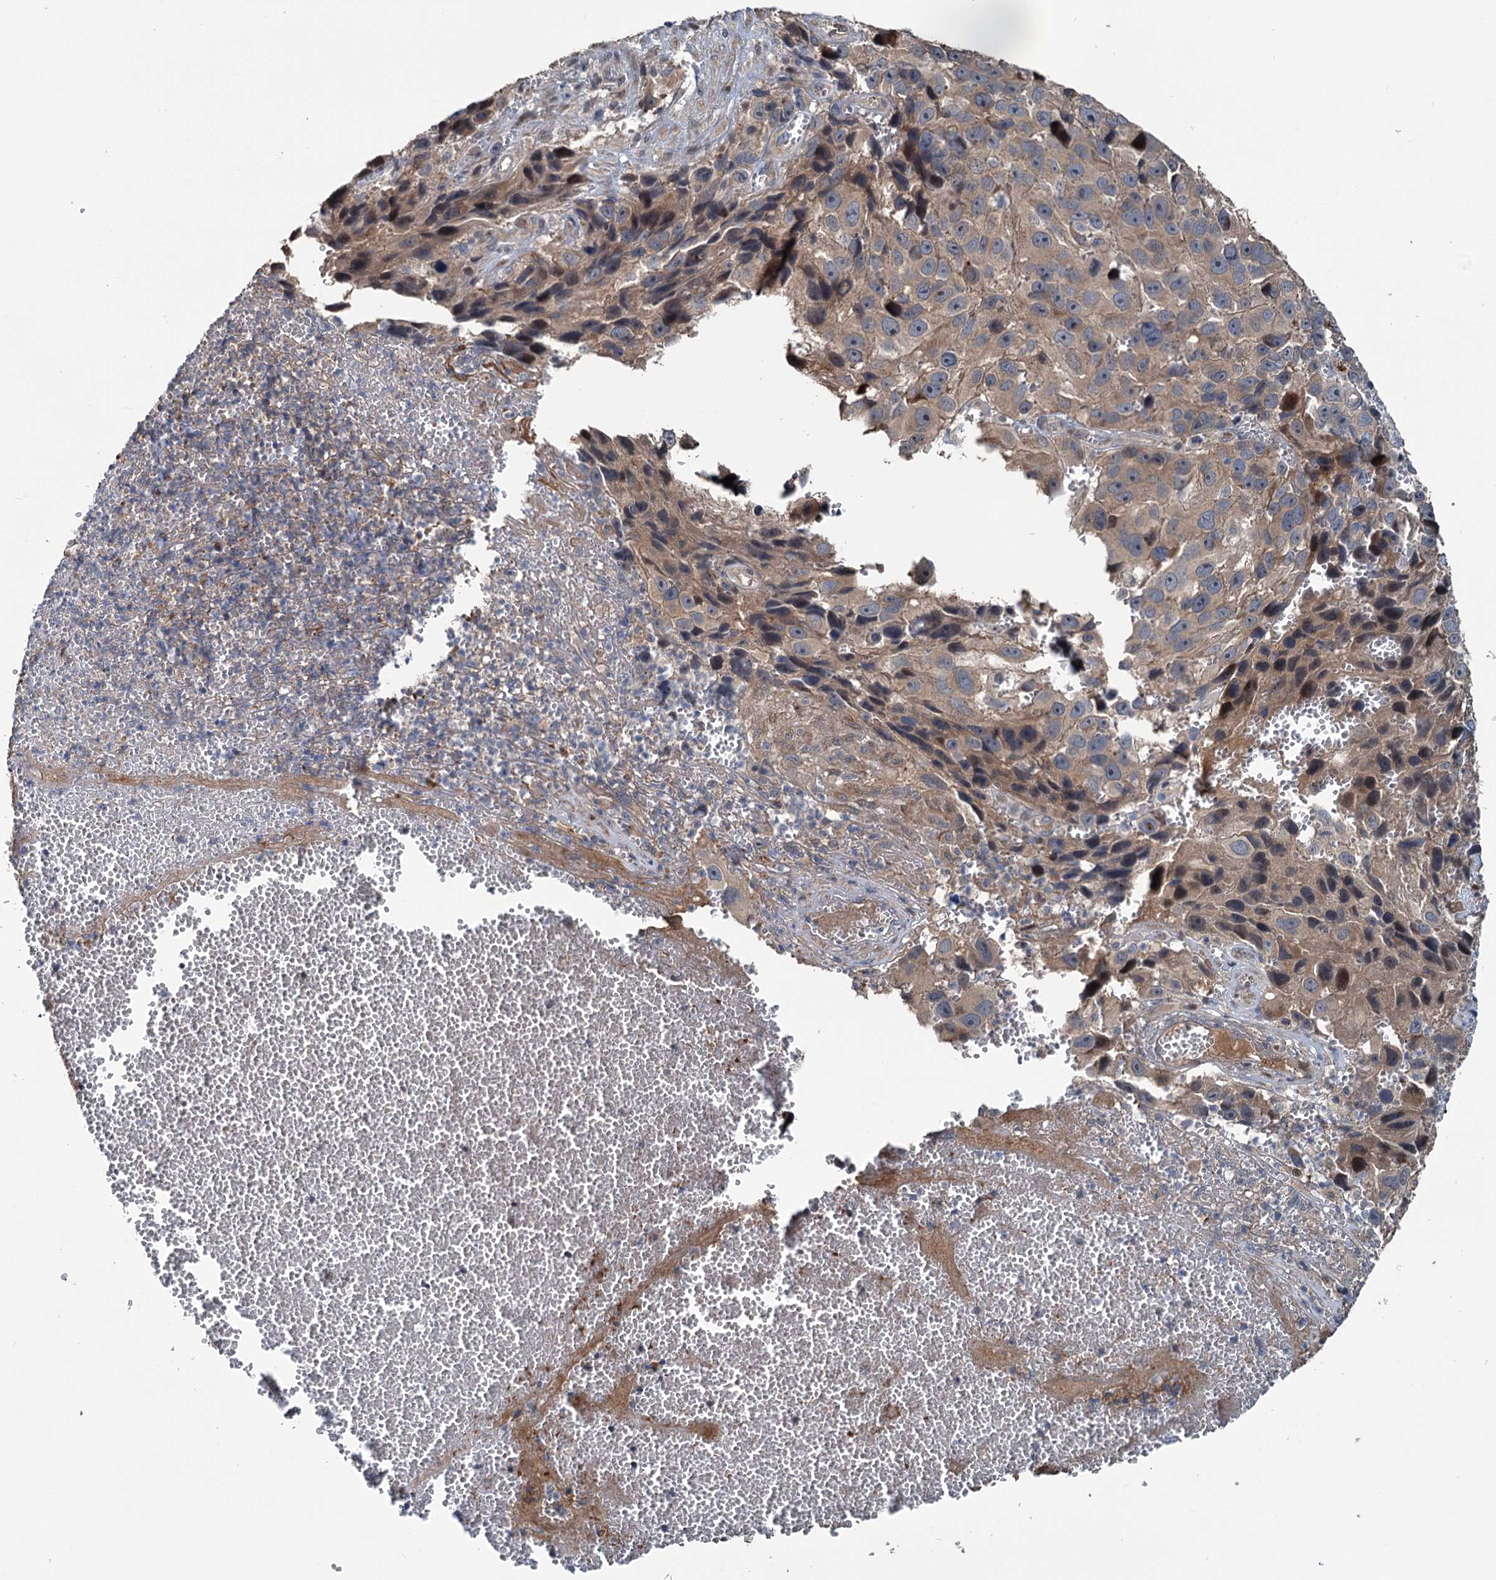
{"staining": {"intensity": "moderate", "quantity": ">75%", "location": "cytoplasmic/membranous"}, "tissue": "melanoma", "cell_type": "Tumor cells", "image_type": "cancer", "snomed": [{"axis": "morphology", "description": "Malignant melanoma, NOS"}, {"axis": "topography", "description": "Skin"}], "caption": "The micrograph displays immunohistochemical staining of malignant melanoma. There is moderate cytoplasmic/membranous expression is appreciated in approximately >75% of tumor cells.", "gene": "TEDC1", "patient": {"sex": "male", "age": 84}}